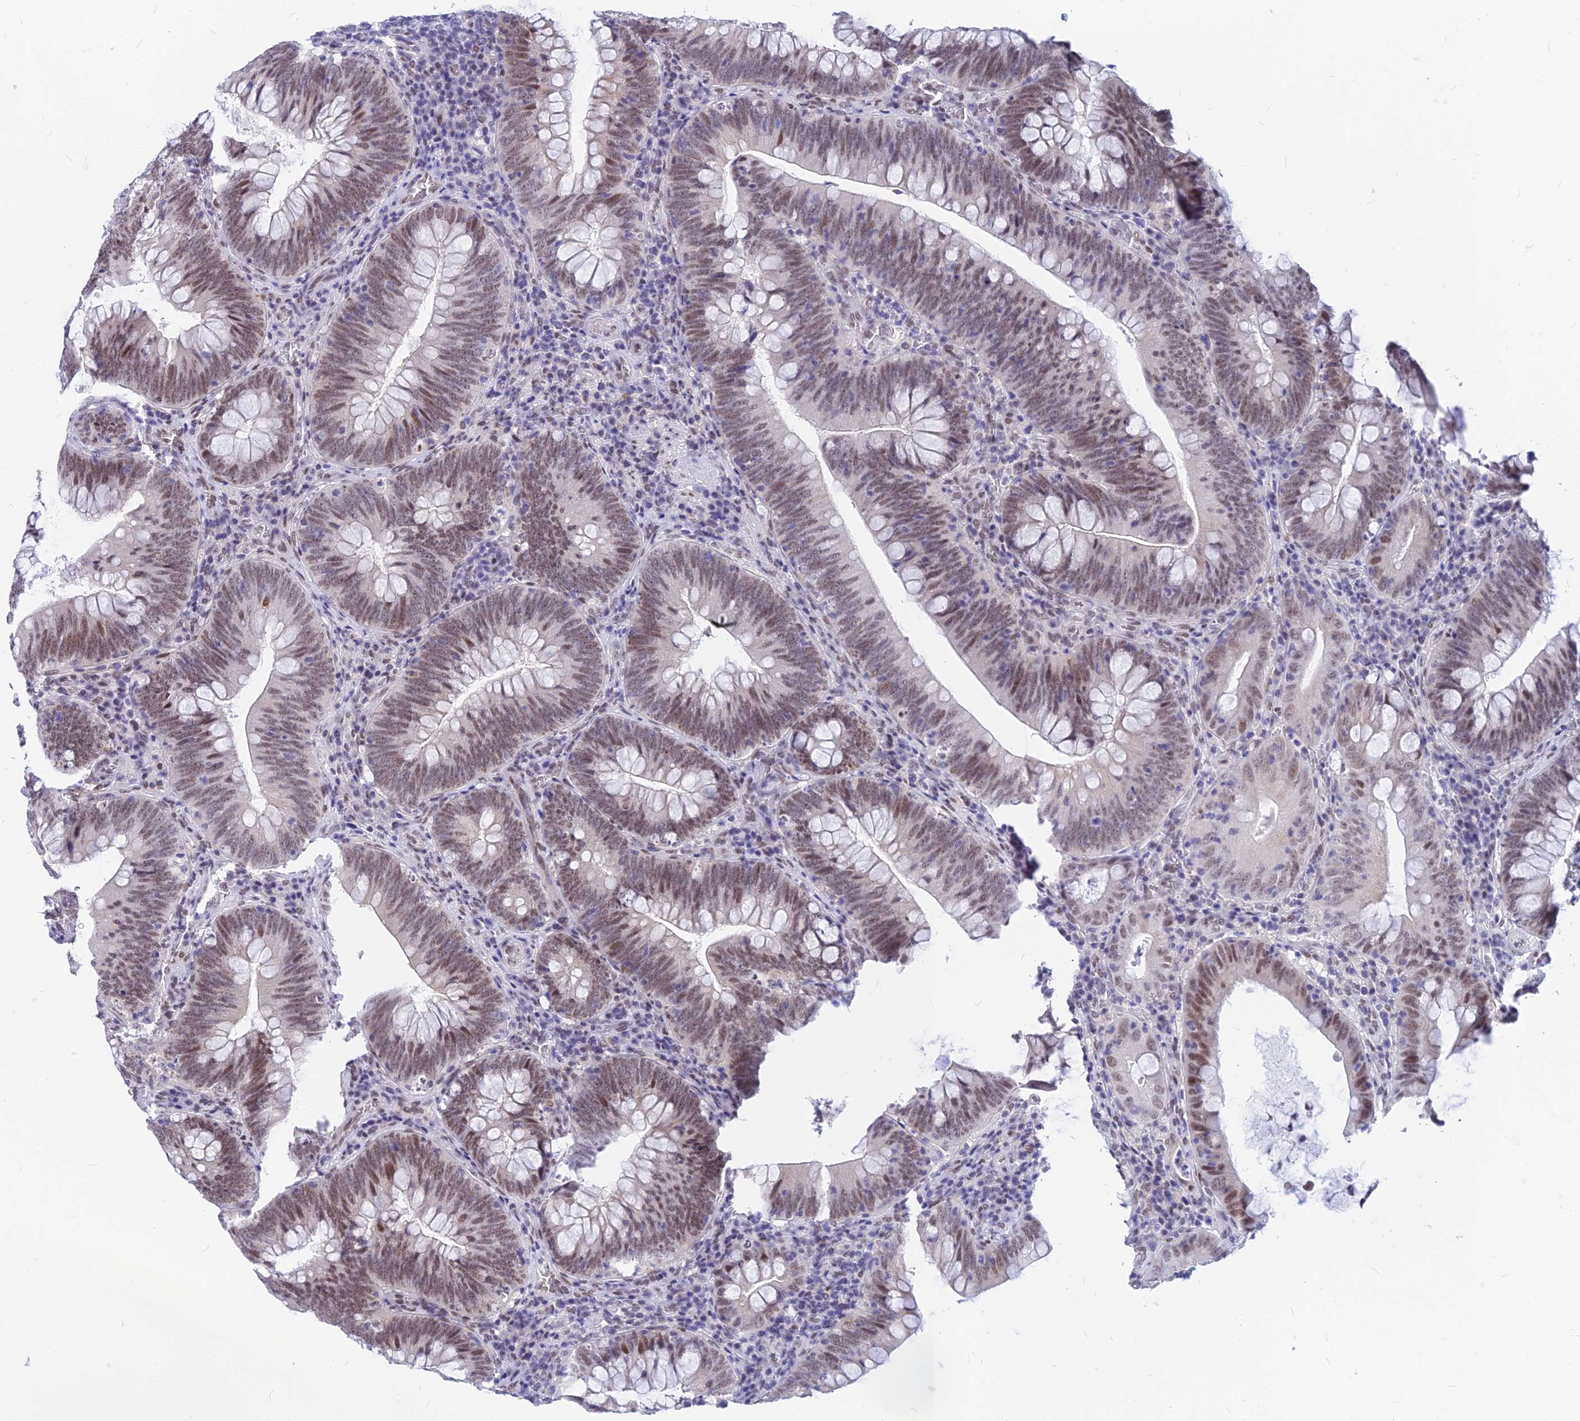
{"staining": {"intensity": "moderate", "quantity": ">75%", "location": "nuclear"}, "tissue": "colorectal cancer", "cell_type": "Tumor cells", "image_type": "cancer", "snomed": [{"axis": "morphology", "description": "Normal tissue, NOS"}, {"axis": "topography", "description": "Colon"}], "caption": "Colorectal cancer stained with IHC demonstrates moderate nuclear positivity in approximately >75% of tumor cells.", "gene": "KCTD13", "patient": {"sex": "female", "age": 82}}